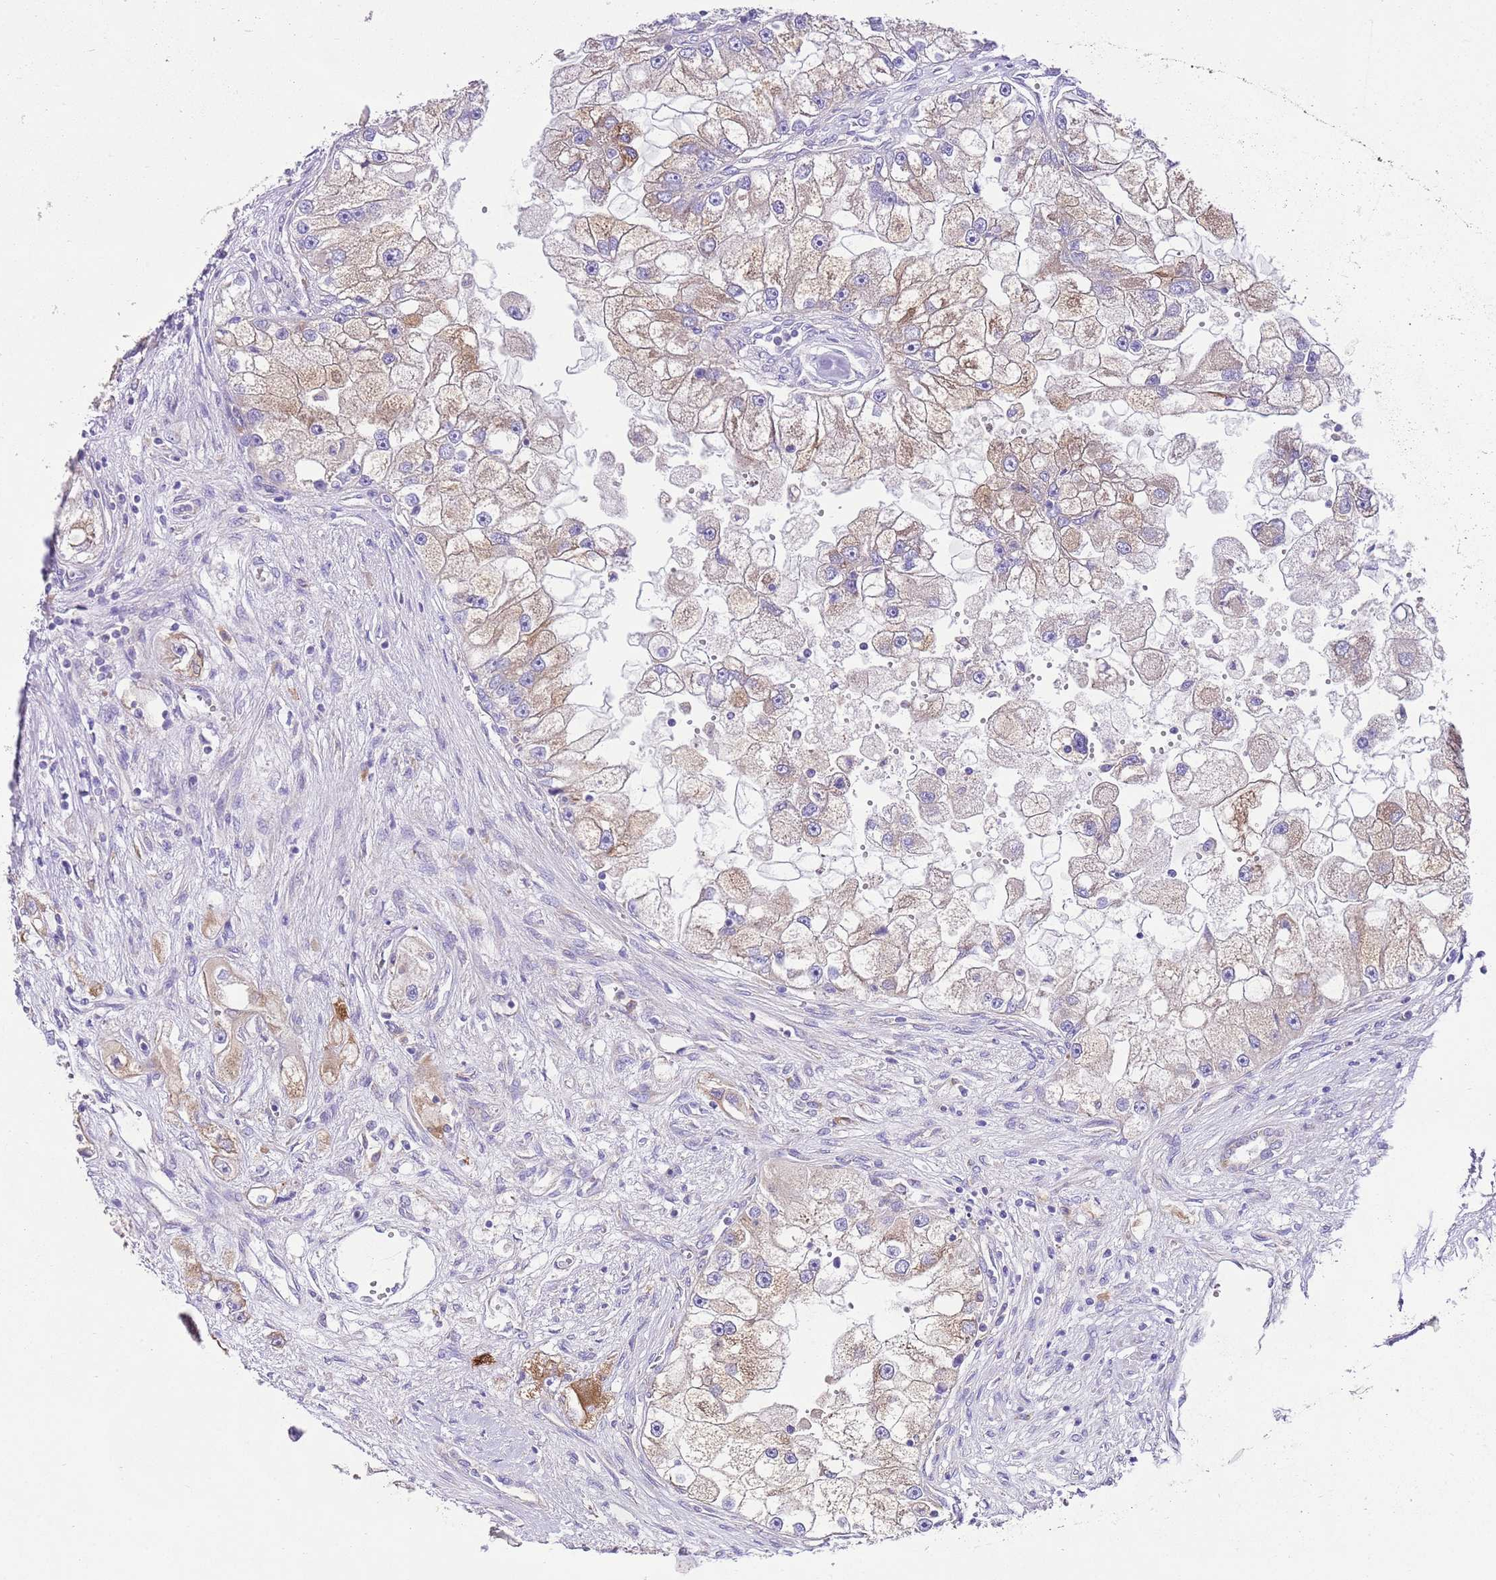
{"staining": {"intensity": "moderate", "quantity": "<25%", "location": "cytoplasmic/membranous"}, "tissue": "renal cancer", "cell_type": "Tumor cells", "image_type": "cancer", "snomed": [{"axis": "morphology", "description": "Adenocarcinoma, NOS"}, {"axis": "topography", "description": "Kidney"}], "caption": "A brown stain labels moderate cytoplasmic/membranous positivity of a protein in human renal adenocarcinoma tumor cells.", "gene": "RPS10", "patient": {"sex": "male", "age": 63}}